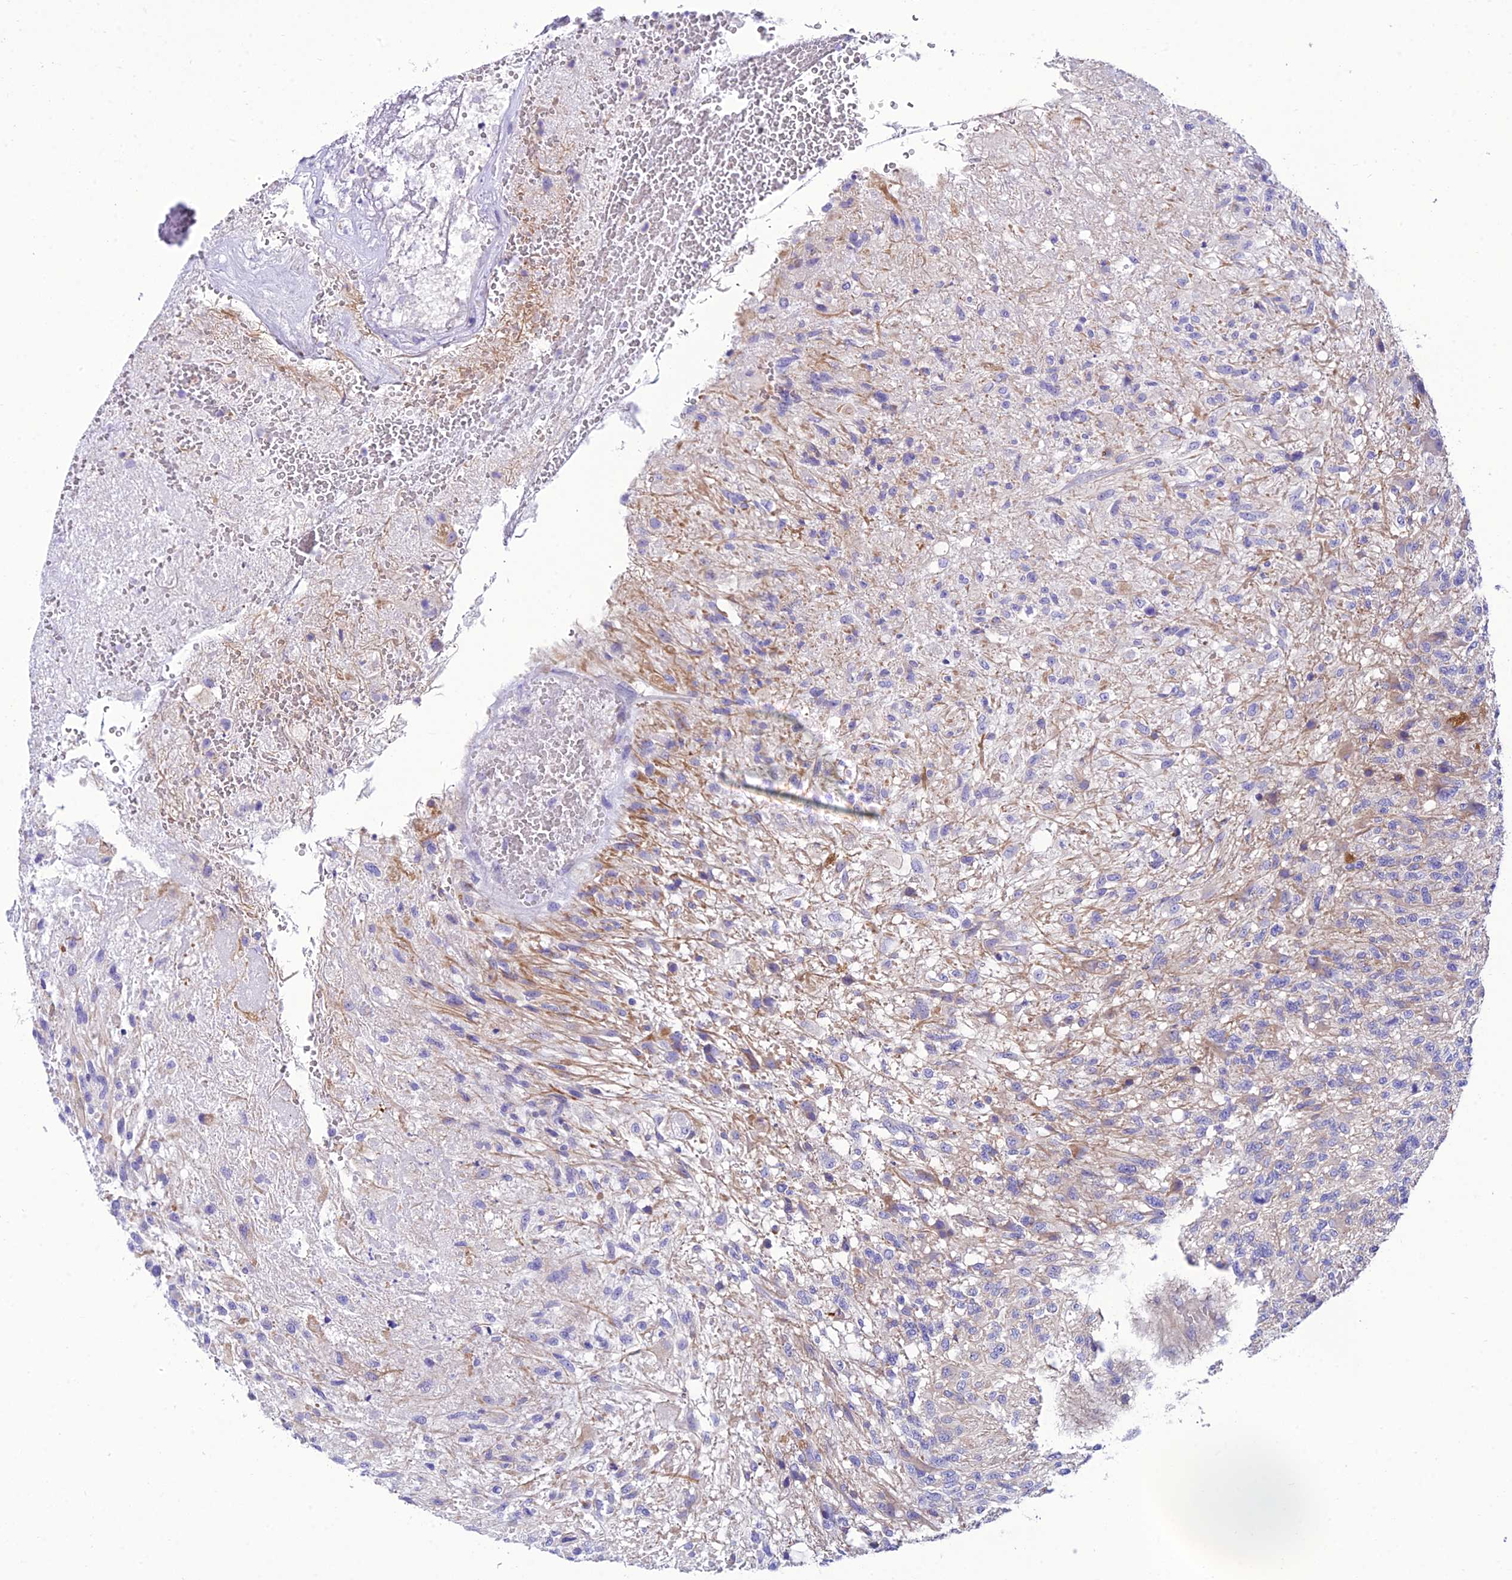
{"staining": {"intensity": "negative", "quantity": "none", "location": "none"}, "tissue": "glioma", "cell_type": "Tumor cells", "image_type": "cancer", "snomed": [{"axis": "morphology", "description": "Glioma, malignant, High grade"}, {"axis": "topography", "description": "Brain"}], "caption": "Tumor cells are negative for protein expression in human high-grade glioma (malignant). Brightfield microscopy of immunohistochemistry stained with DAB (brown) and hematoxylin (blue), captured at high magnification.", "gene": "PPFIA3", "patient": {"sex": "male", "age": 56}}